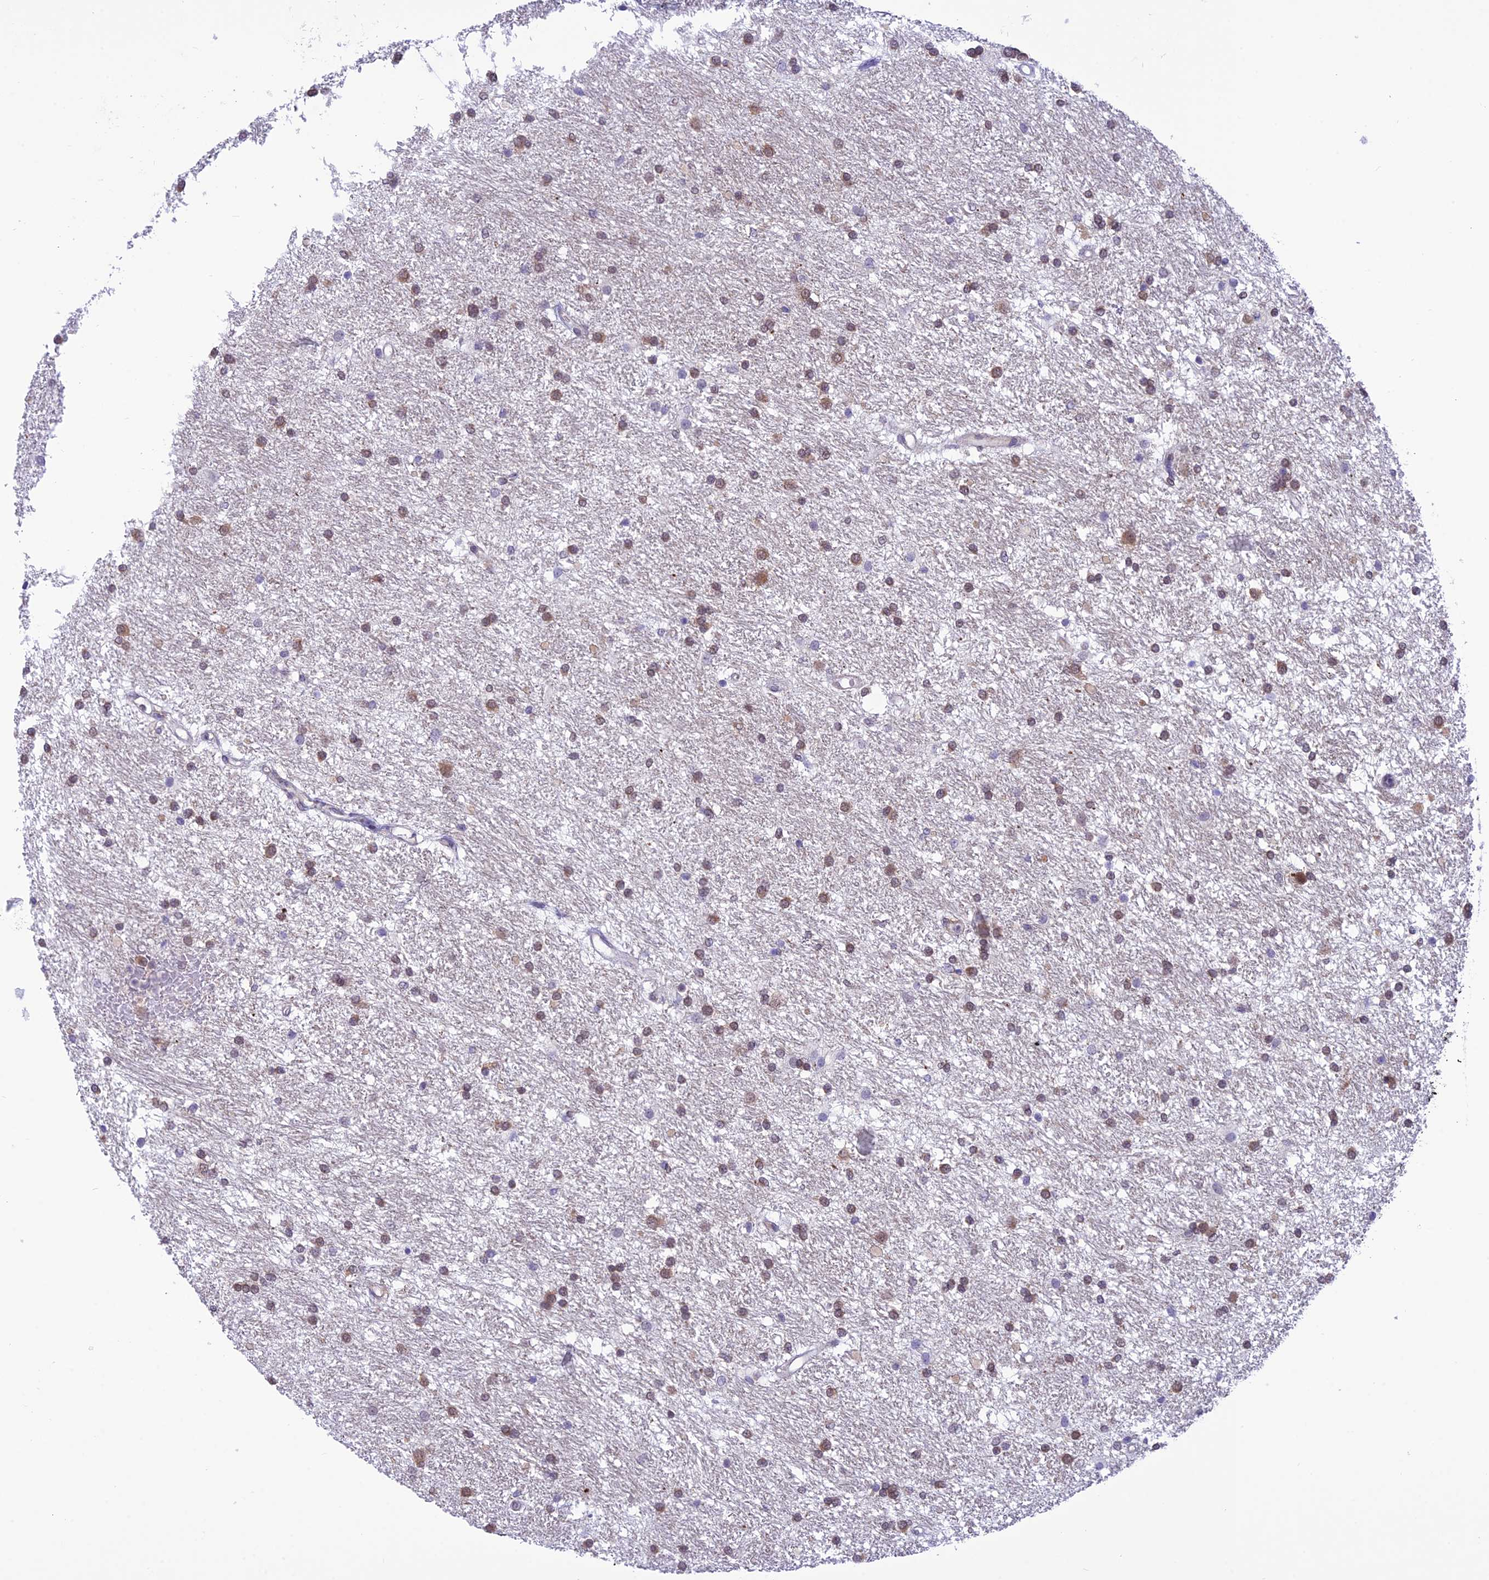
{"staining": {"intensity": "weak", "quantity": ">75%", "location": "cytoplasmic/membranous,nuclear"}, "tissue": "glioma", "cell_type": "Tumor cells", "image_type": "cancer", "snomed": [{"axis": "morphology", "description": "Glioma, malignant, High grade"}, {"axis": "topography", "description": "Brain"}], "caption": "DAB immunohistochemical staining of malignant glioma (high-grade) displays weak cytoplasmic/membranous and nuclear protein staining in about >75% of tumor cells. (IHC, brightfield microscopy, high magnification).", "gene": "RNF126", "patient": {"sex": "male", "age": 77}}